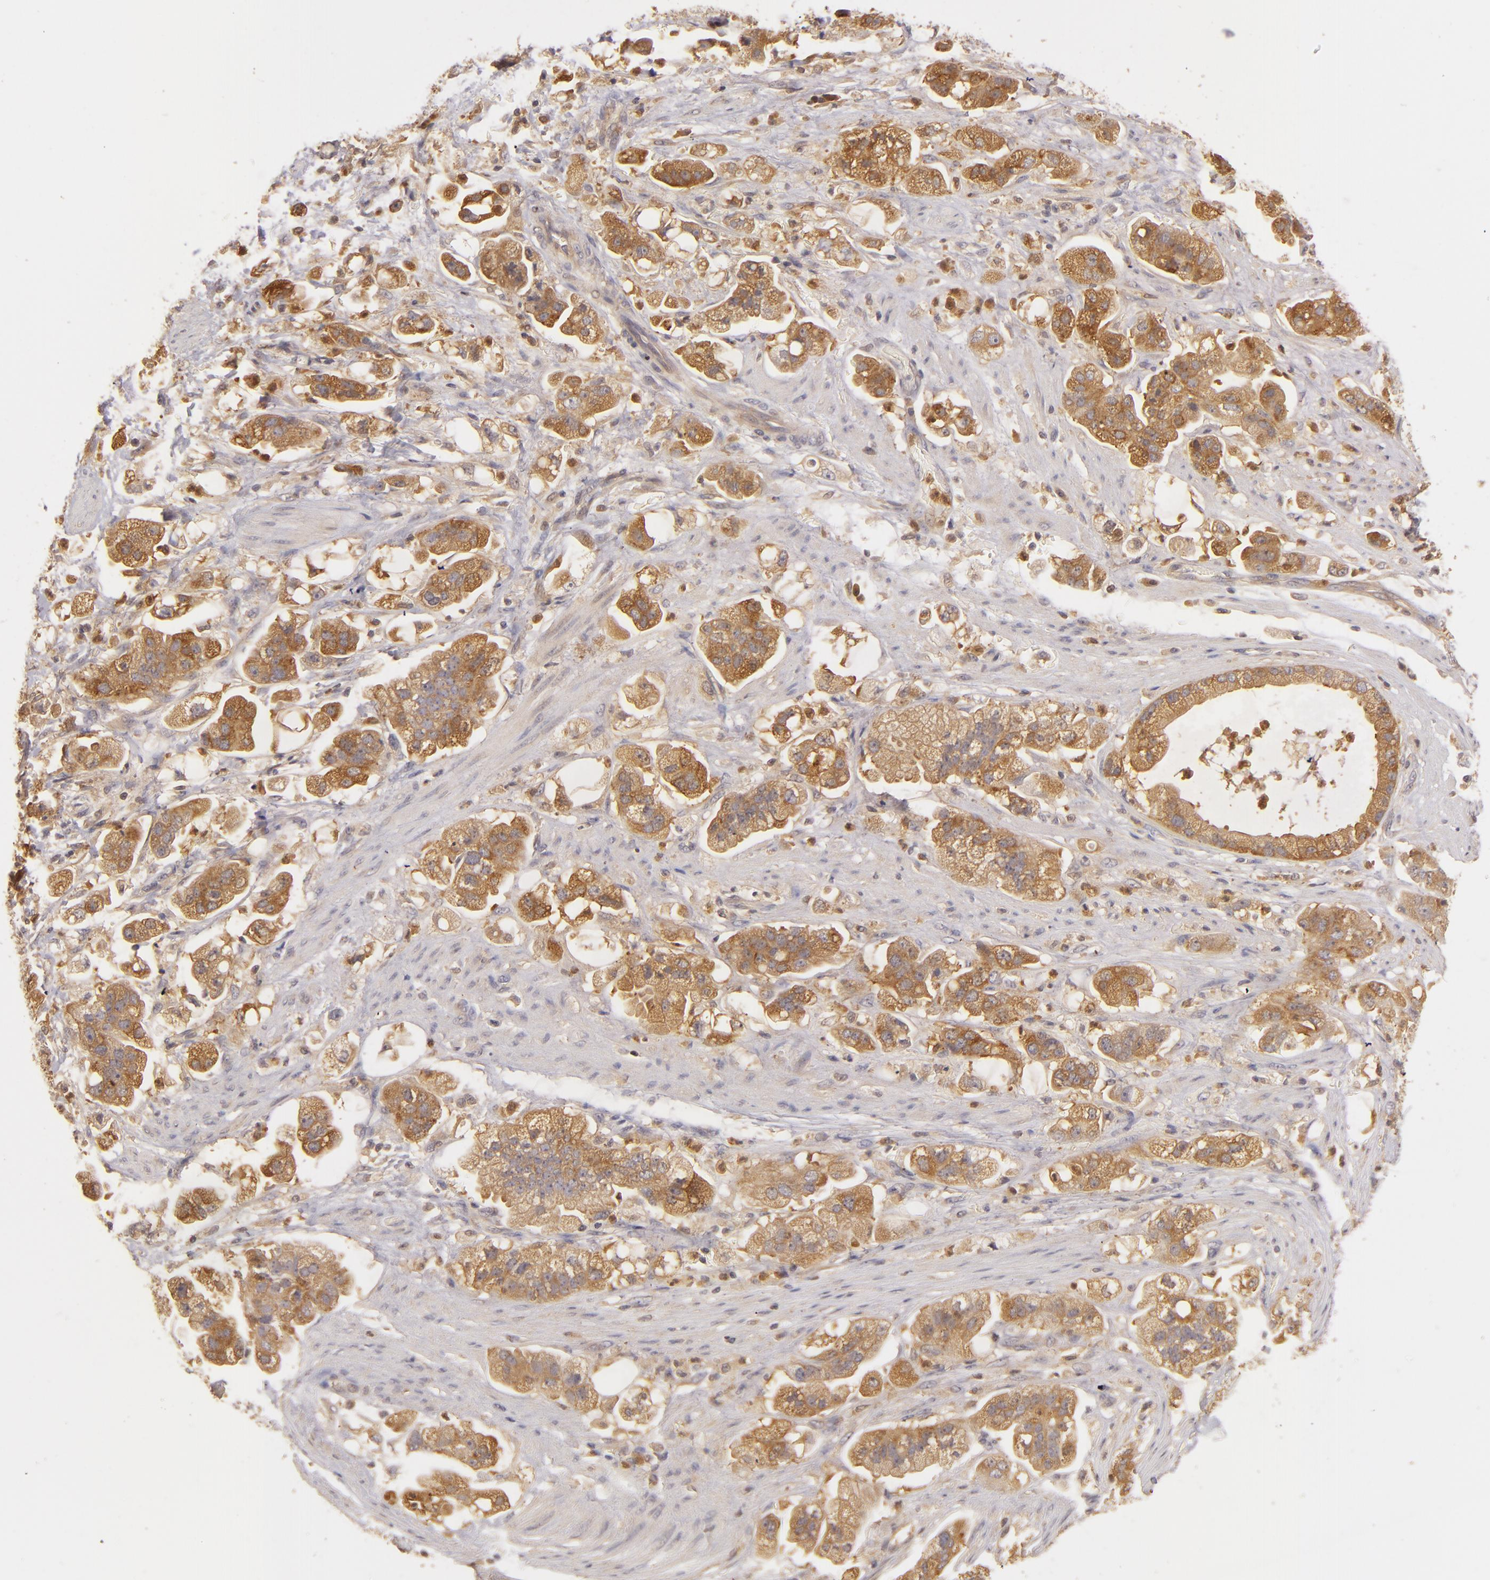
{"staining": {"intensity": "strong", "quantity": ">75%", "location": "cytoplasmic/membranous"}, "tissue": "stomach cancer", "cell_type": "Tumor cells", "image_type": "cancer", "snomed": [{"axis": "morphology", "description": "Adenocarcinoma, NOS"}, {"axis": "topography", "description": "Stomach"}], "caption": "High-magnification brightfield microscopy of adenocarcinoma (stomach) stained with DAB (brown) and counterstained with hematoxylin (blue). tumor cells exhibit strong cytoplasmic/membranous expression is present in about>75% of cells.", "gene": "PRKCD", "patient": {"sex": "male", "age": 62}}